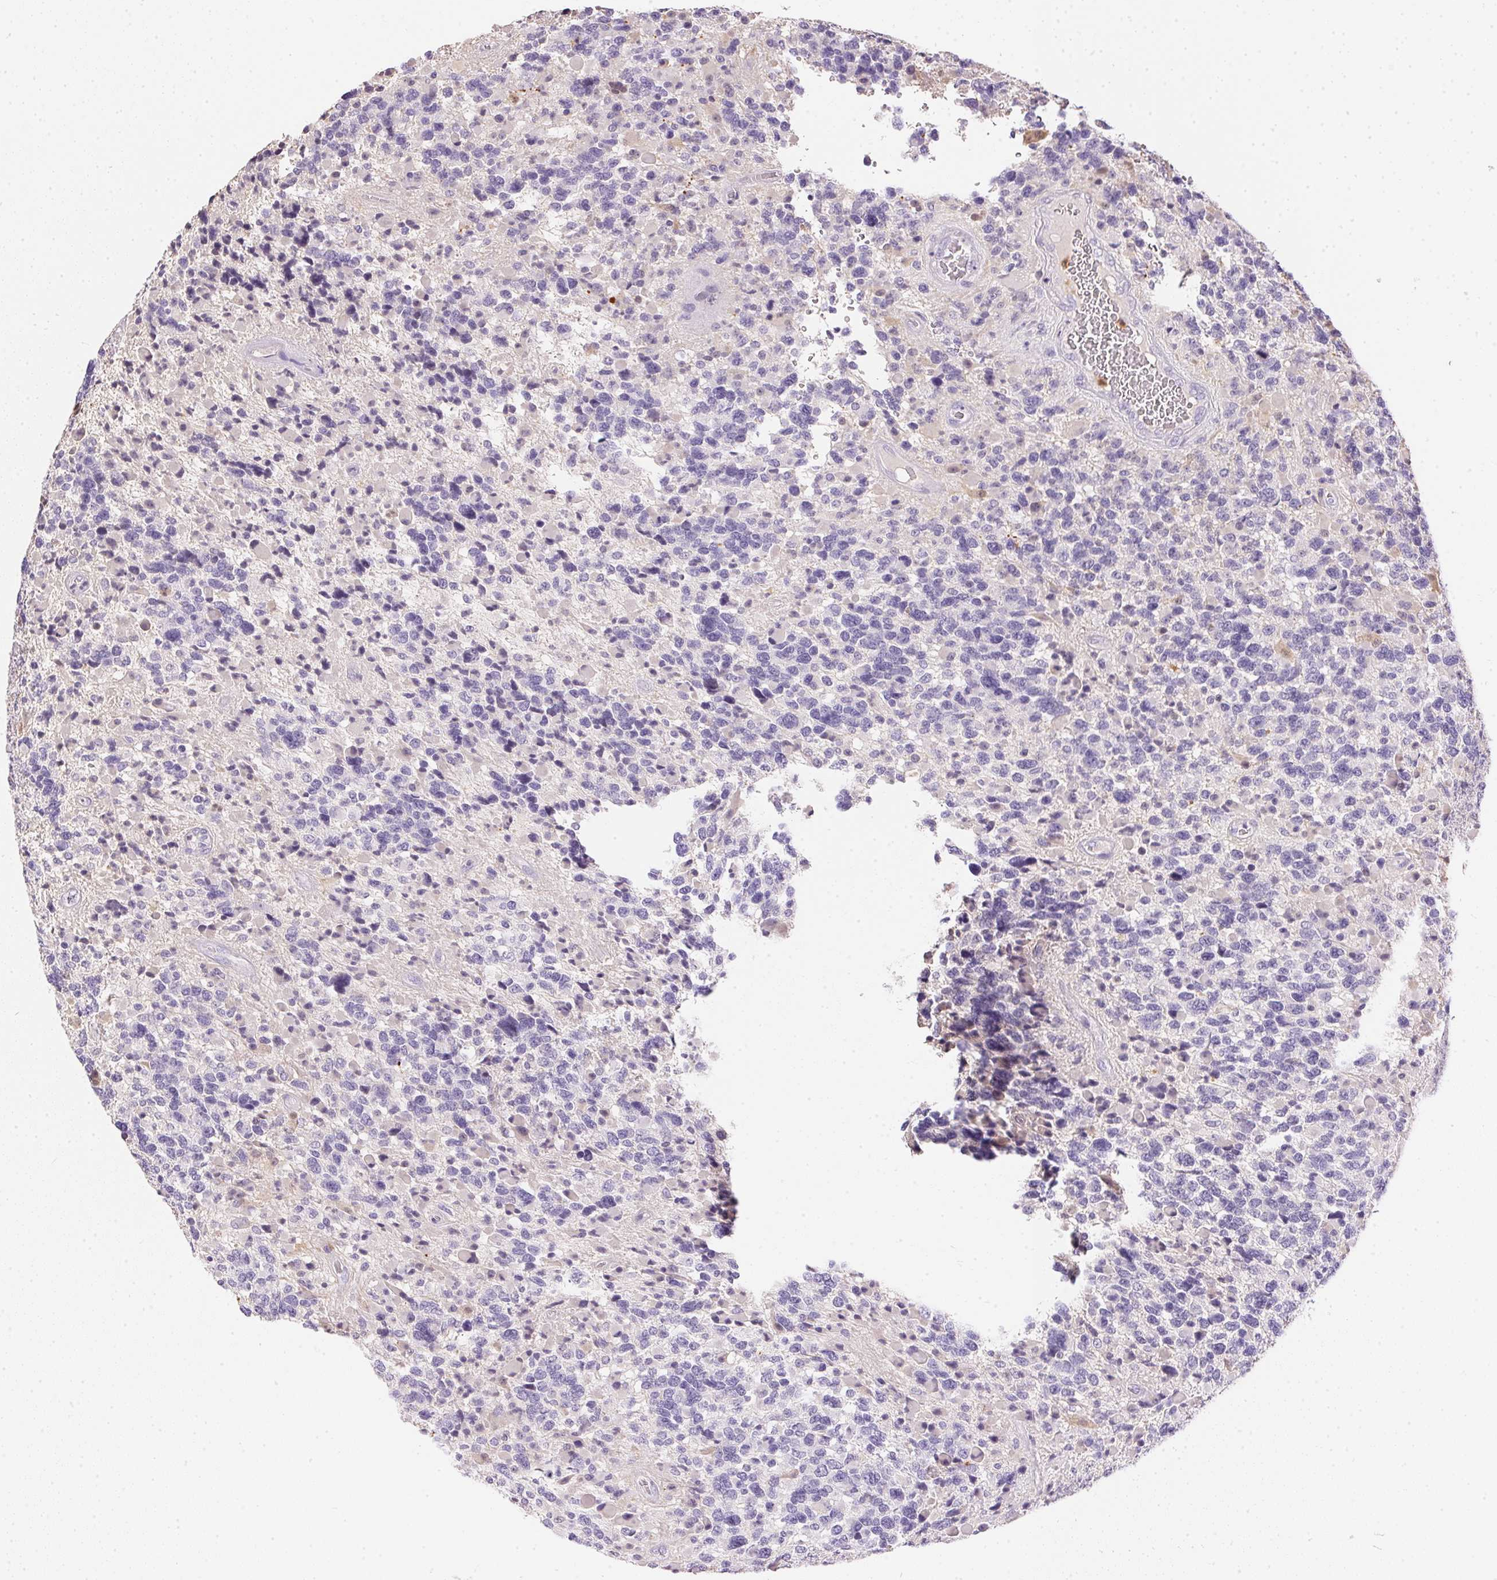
{"staining": {"intensity": "negative", "quantity": "none", "location": "none"}, "tissue": "glioma", "cell_type": "Tumor cells", "image_type": "cancer", "snomed": [{"axis": "morphology", "description": "Glioma, malignant, High grade"}, {"axis": "topography", "description": "Brain"}], "caption": "IHC image of human malignant glioma (high-grade) stained for a protein (brown), which demonstrates no positivity in tumor cells.", "gene": "S100A3", "patient": {"sex": "female", "age": 40}}